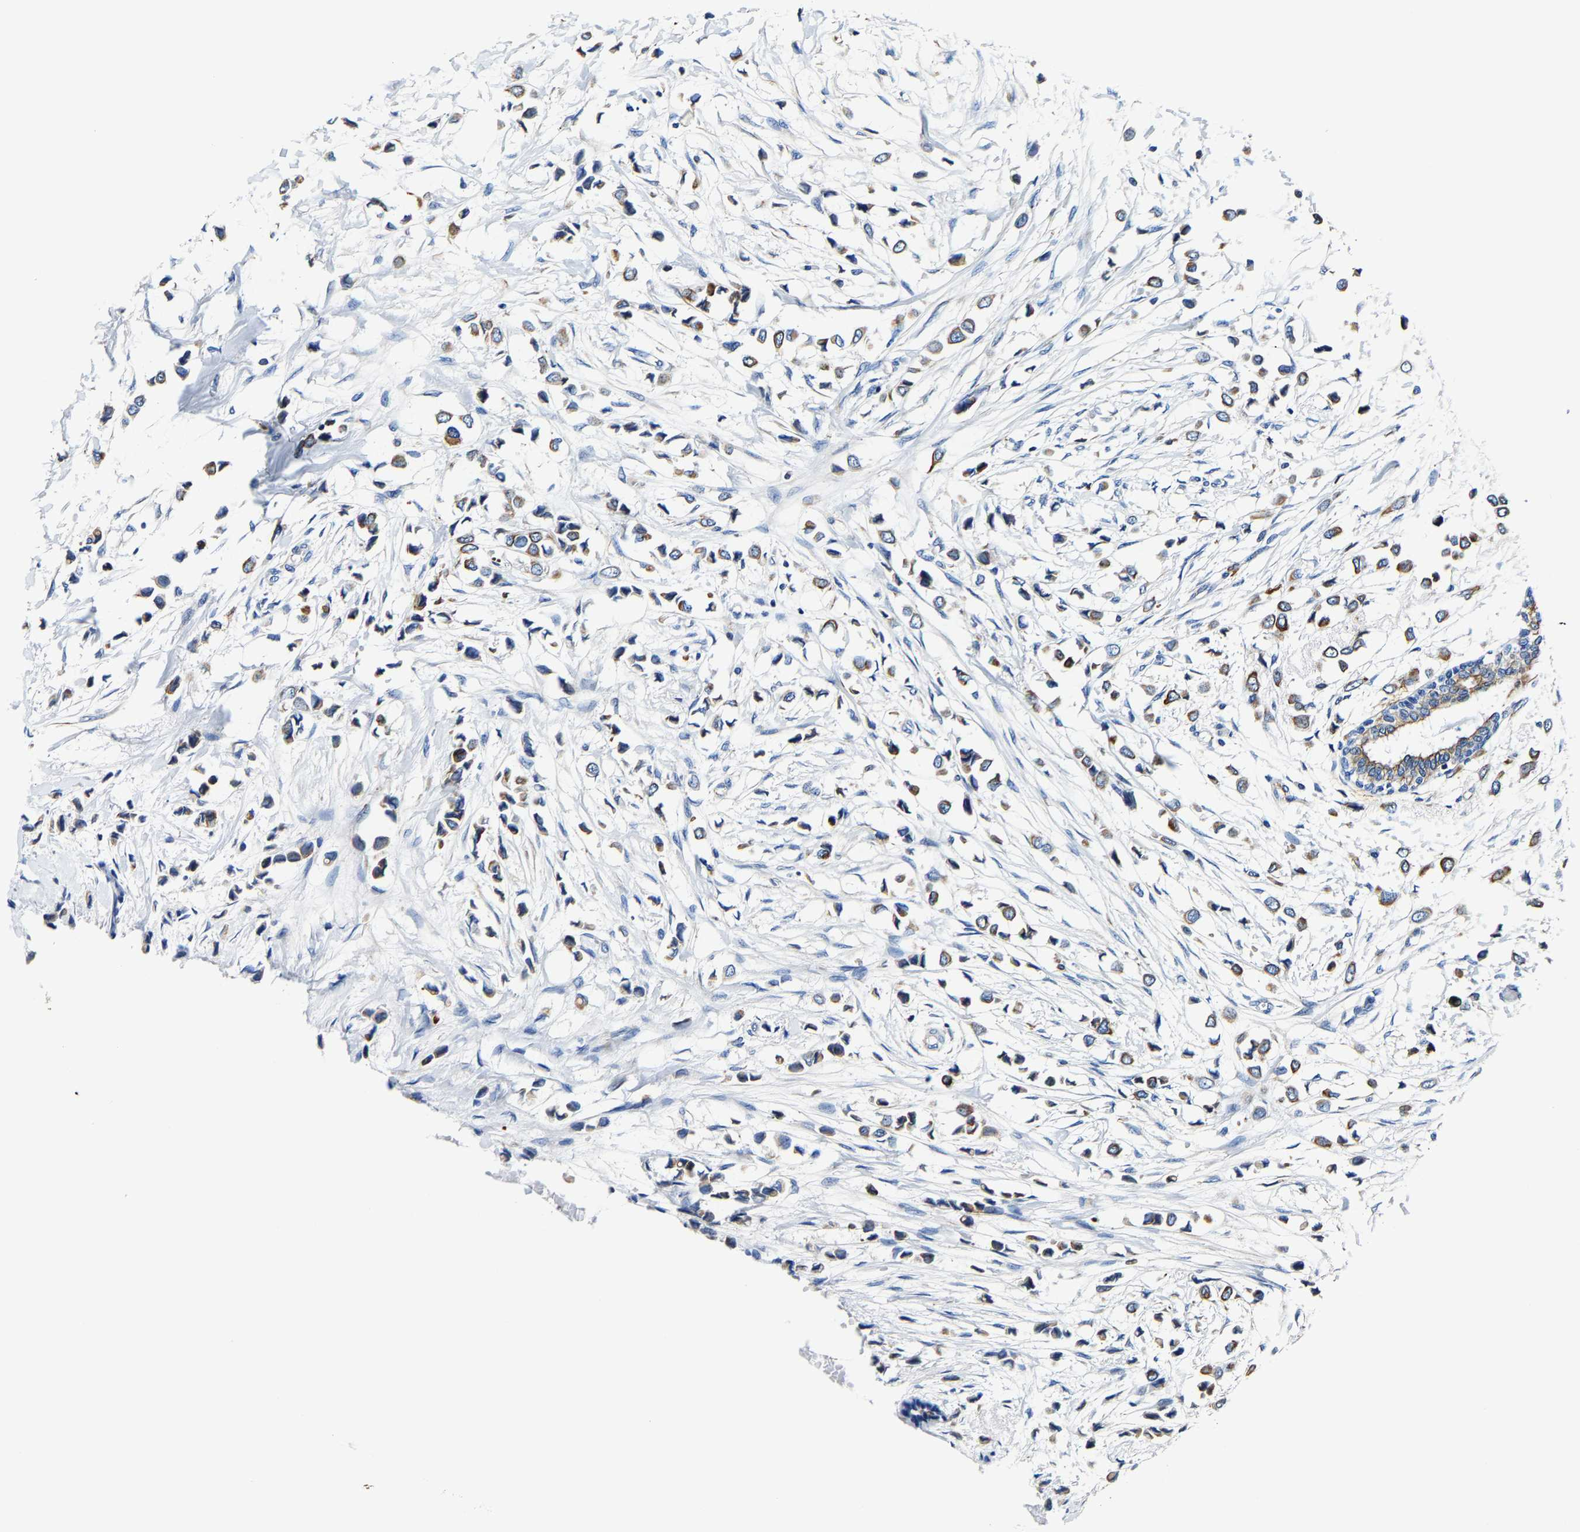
{"staining": {"intensity": "moderate", "quantity": ">75%", "location": "cytoplasmic/membranous"}, "tissue": "breast cancer", "cell_type": "Tumor cells", "image_type": "cancer", "snomed": [{"axis": "morphology", "description": "Lobular carcinoma"}, {"axis": "topography", "description": "Breast"}], "caption": "This histopathology image shows immunohistochemistry (IHC) staining of human lobular carcinoma (breast), with medium moderate cytoplasmic/membranous expression in about >75% of tumor cells.", "gene": "MMEL1", "patient": {"sex": "female", "age": 51}}